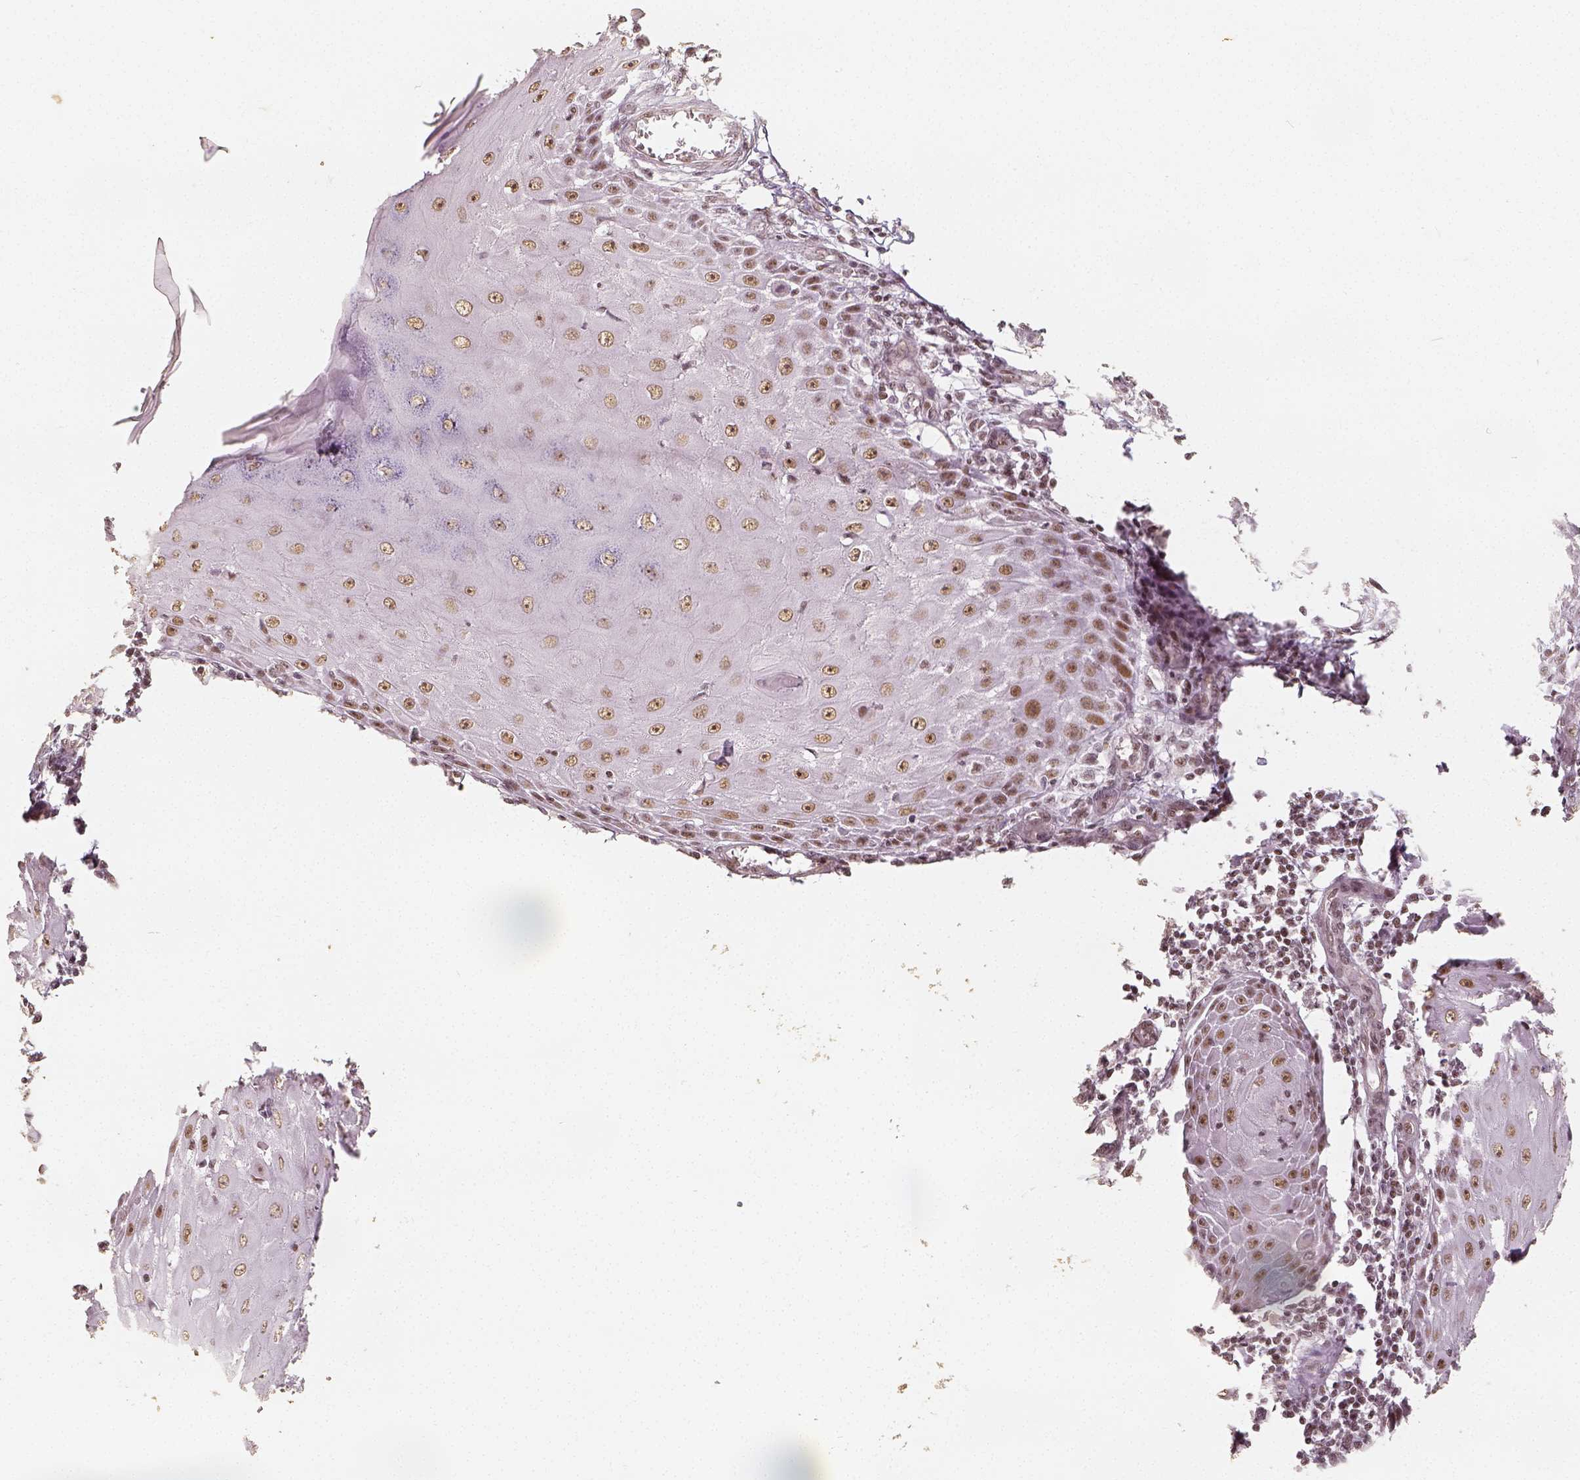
{"staining": {"intensity": "moderate", "quantity": ">75%", "location": "nuclear"}, "tissue": "skin cancer", "cell_type": "Tumor cells", "image_type": "cancer", "snomed": [{"axis": "morphology", "description": "Squamous cell carcinoma, NOS"}, {"axis": "topography", "description": "Skin"}], "caption": "An IHC histopathology image of neoplastic tissue is shown. Protein staining in brown shows moderate nuclear positivity in skin cancer within tumor cells. (DAB (3,3'-diaminobenzidine) IHC with brightfield microscopy, high magnification).", "gene": "HDAC1", "patient": {"sex": "female", "age": 73}}